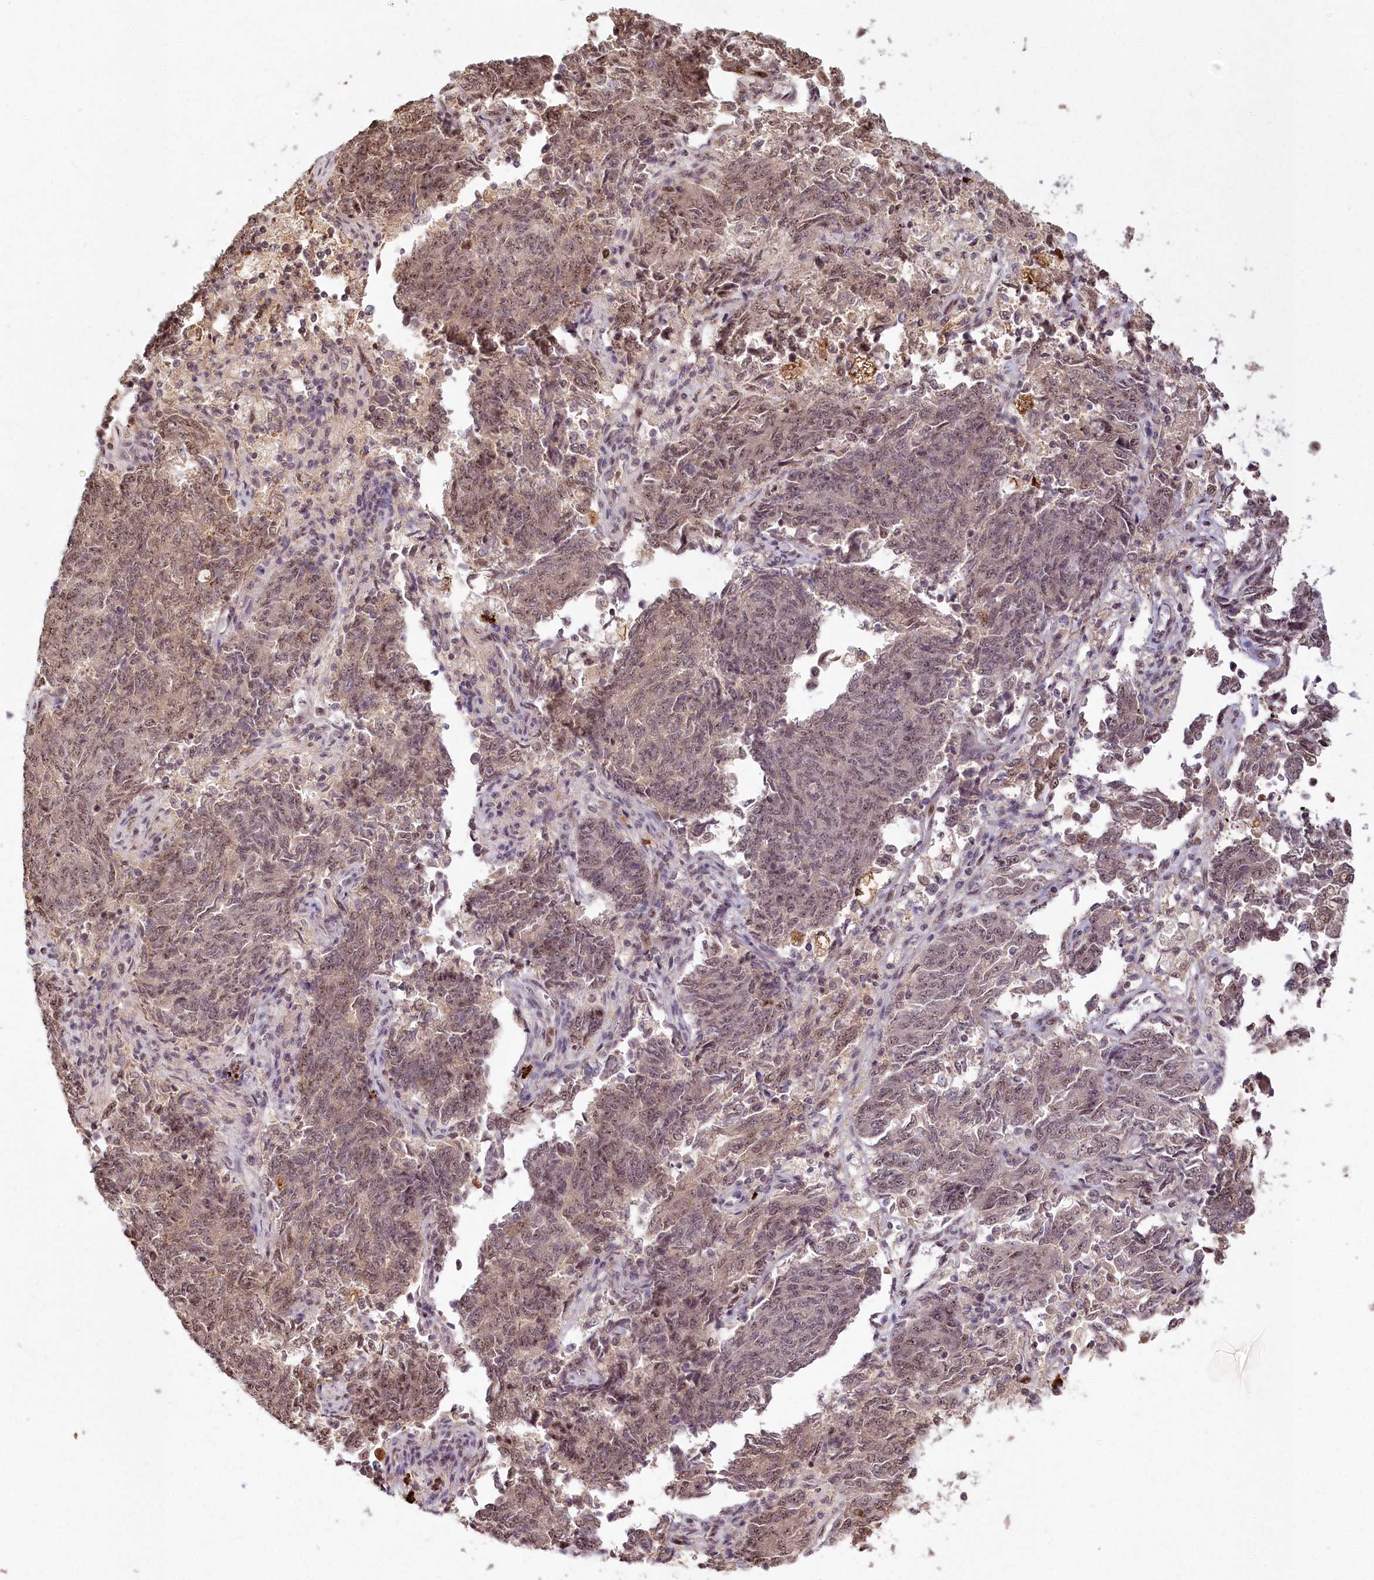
{"staining": {"intensity": "weak", "quantity": "25%-75%", "location": "cytoplasmic/membranous,nuclear"}, "tissue": "endometrial cancer", "cell_type": "Tumor cells", "image_type": "cancer", "snomed": [{"axis": "morphology", "description": "Adenocarcinoma, NOS"}, {"axis": "topography", "description": "Endometrium"}], "caption": "Immunohistochemistry (DAB (3,3'-diaminobenzidine)) staining of human adenocarcinoma (endometrial) exhibits weak cytoplasmic/membranous and nuclear protein staining in approximately 25%-75% of tumor cells.", "gene": "PYROXD1", "patient": {"sex": "female", "age": 80}}